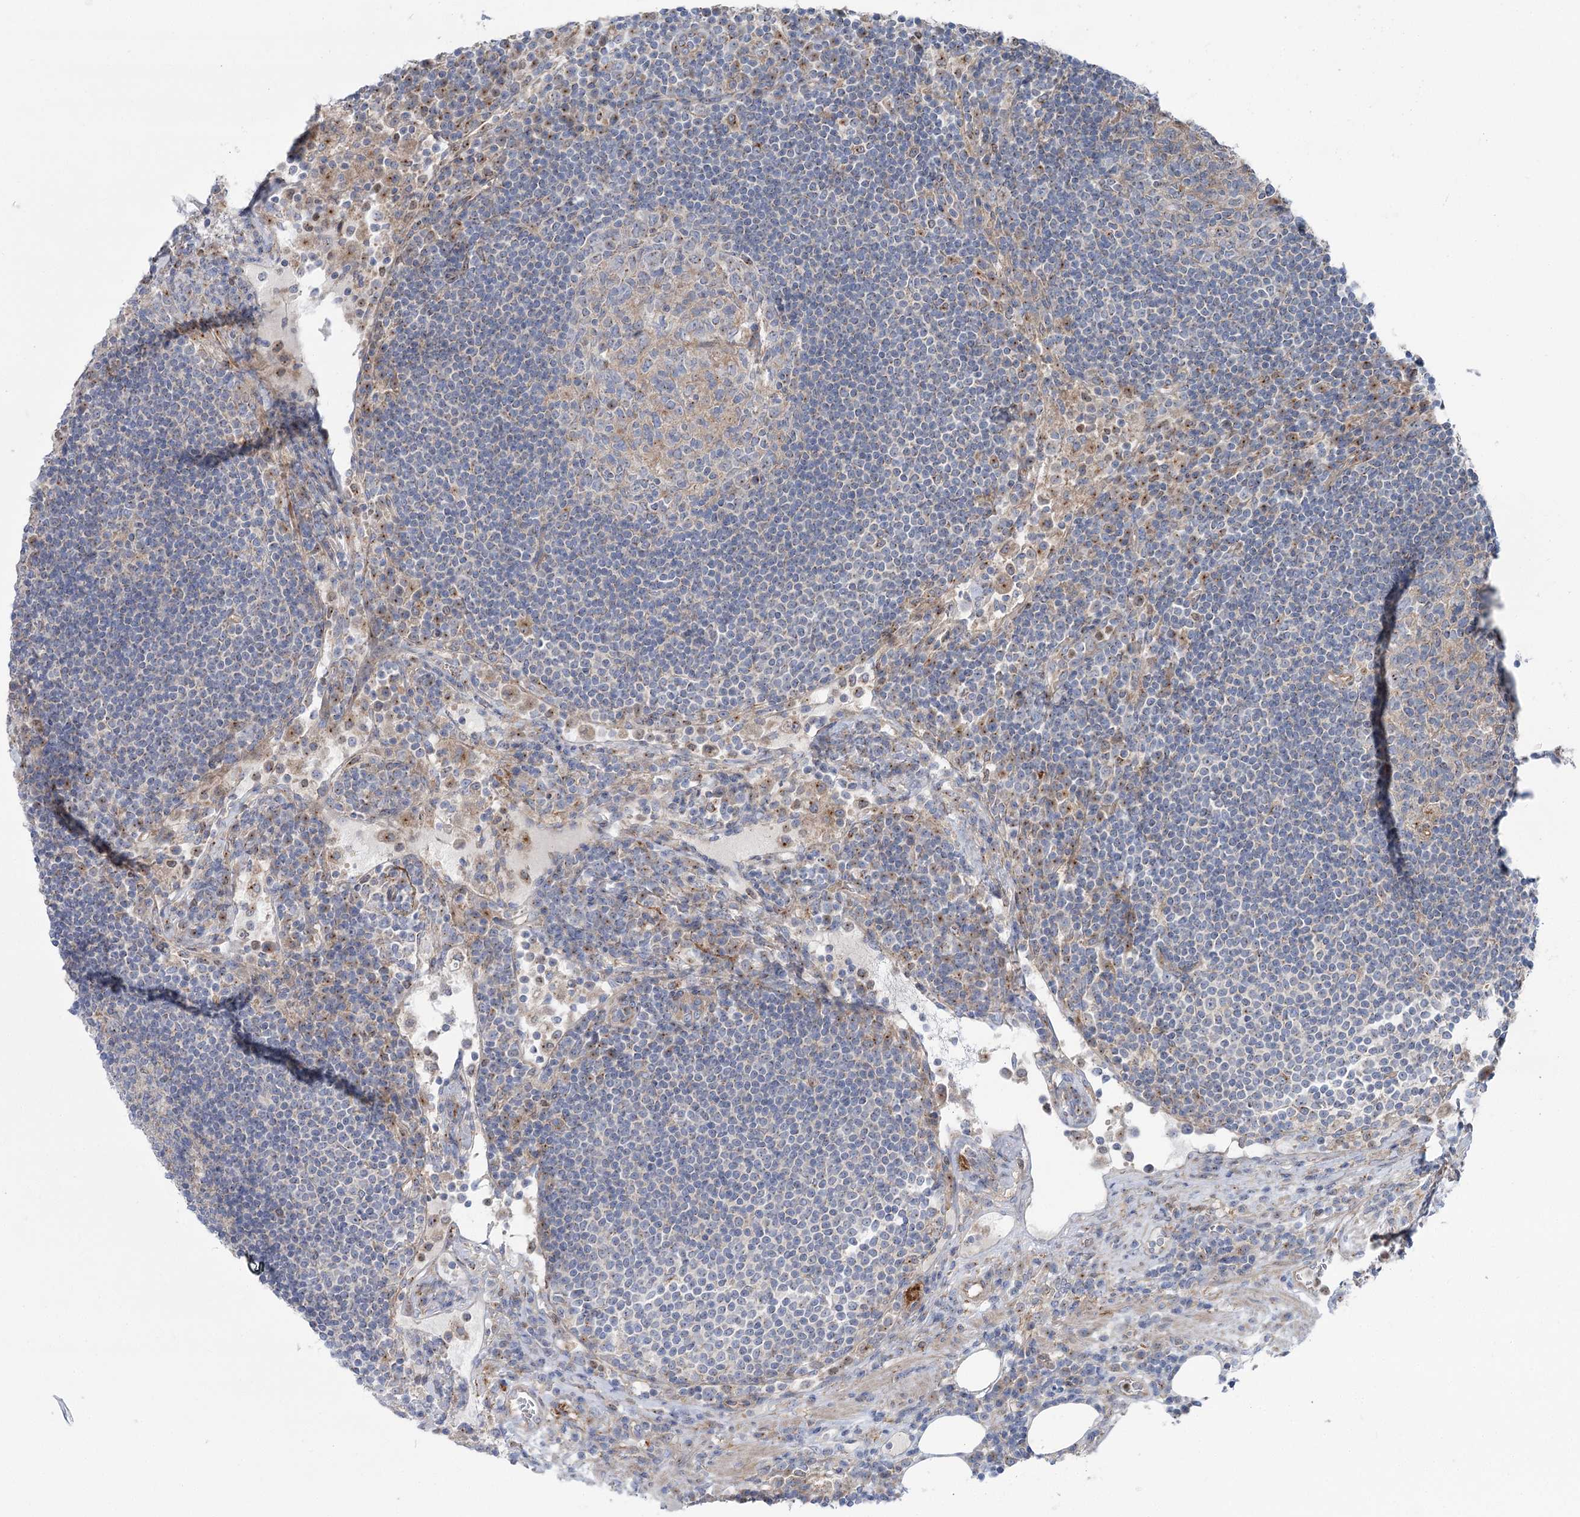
{"staining": {"intensity": "negative", "quantity": "none", "location": "none"}, "tissue": "lymph node", "cell_type": "Germinal center cells", "image_type": "normal", "snomed": [{"axis": "morphology", "description": "Normal tissue, NOS"}, {"axis": "topography", "description": "Lymph node"}], "caption": "A high-resolution image shows immunohistochemistry staining of benign lymph node, which exhibits no significant positivity in germinal center cells.", "gene": "SCN11A", "patient": {"sex": "female", "age": 53}}